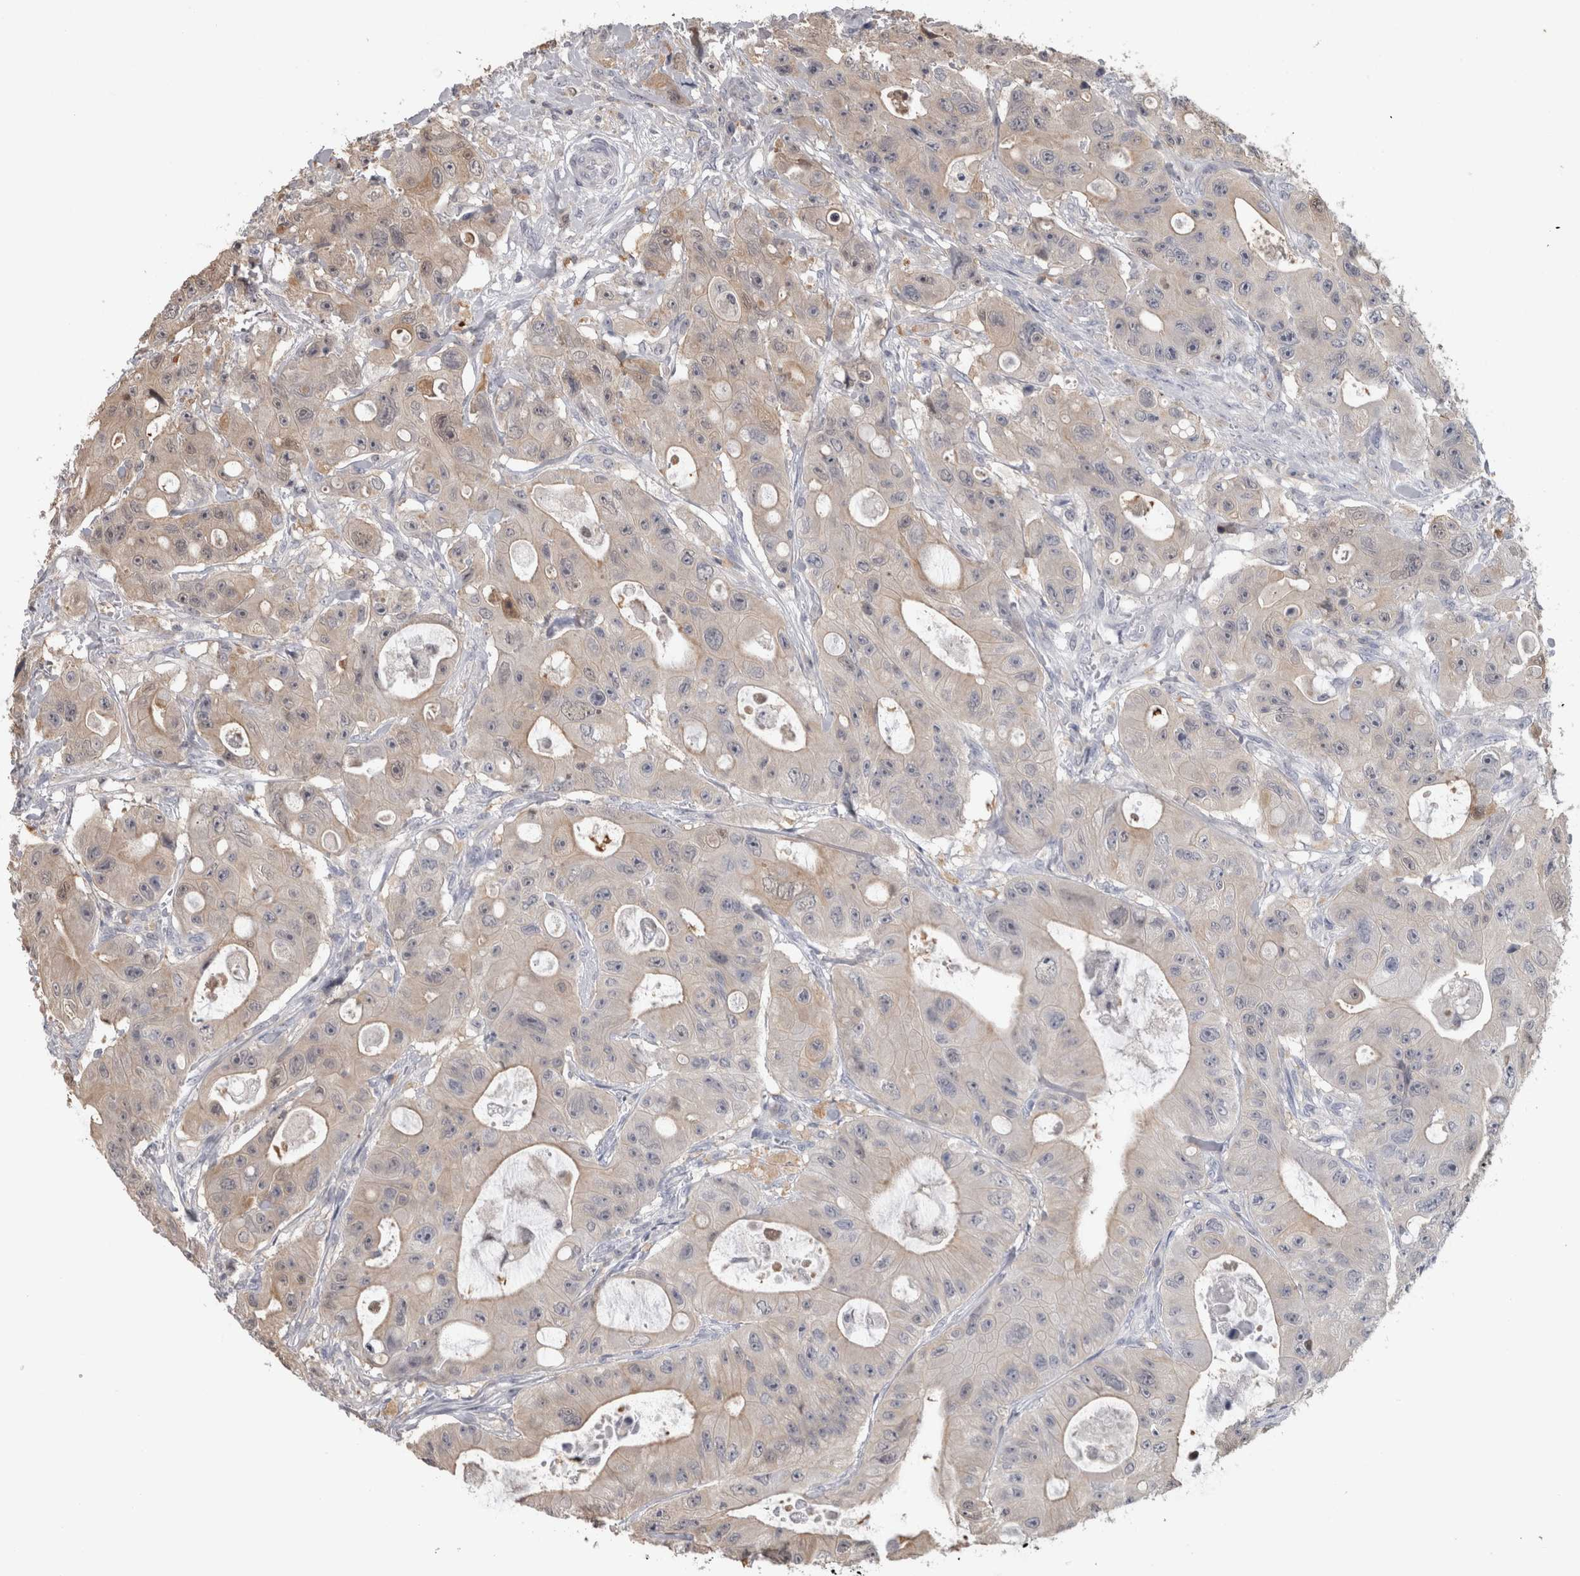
{"staining": {"intensity": "weak", "quantity": "25%-75%", "location": "cytoplasmic/membranous"}, "tissue": "colorectal cancer", "cell_type": "Tumor cells", "image_type": "cancer", "snomed": [{"axis": "morphology", "description": "Adenocarcinoma, NOS"}, {"axis": "topography", "description": "Colon"}], "caption": "The immunohistochemical stain highlights weak cytoplasmic/membranous positivity in tumor cells of colorectal cancer tissue. The staining is performed using DAB brown chromogen to label protein expression. The nuclei are counter-stained blue using hematoxylin.", "gene": "USH1G", "patient": {"sex": "female", "age": 46}}